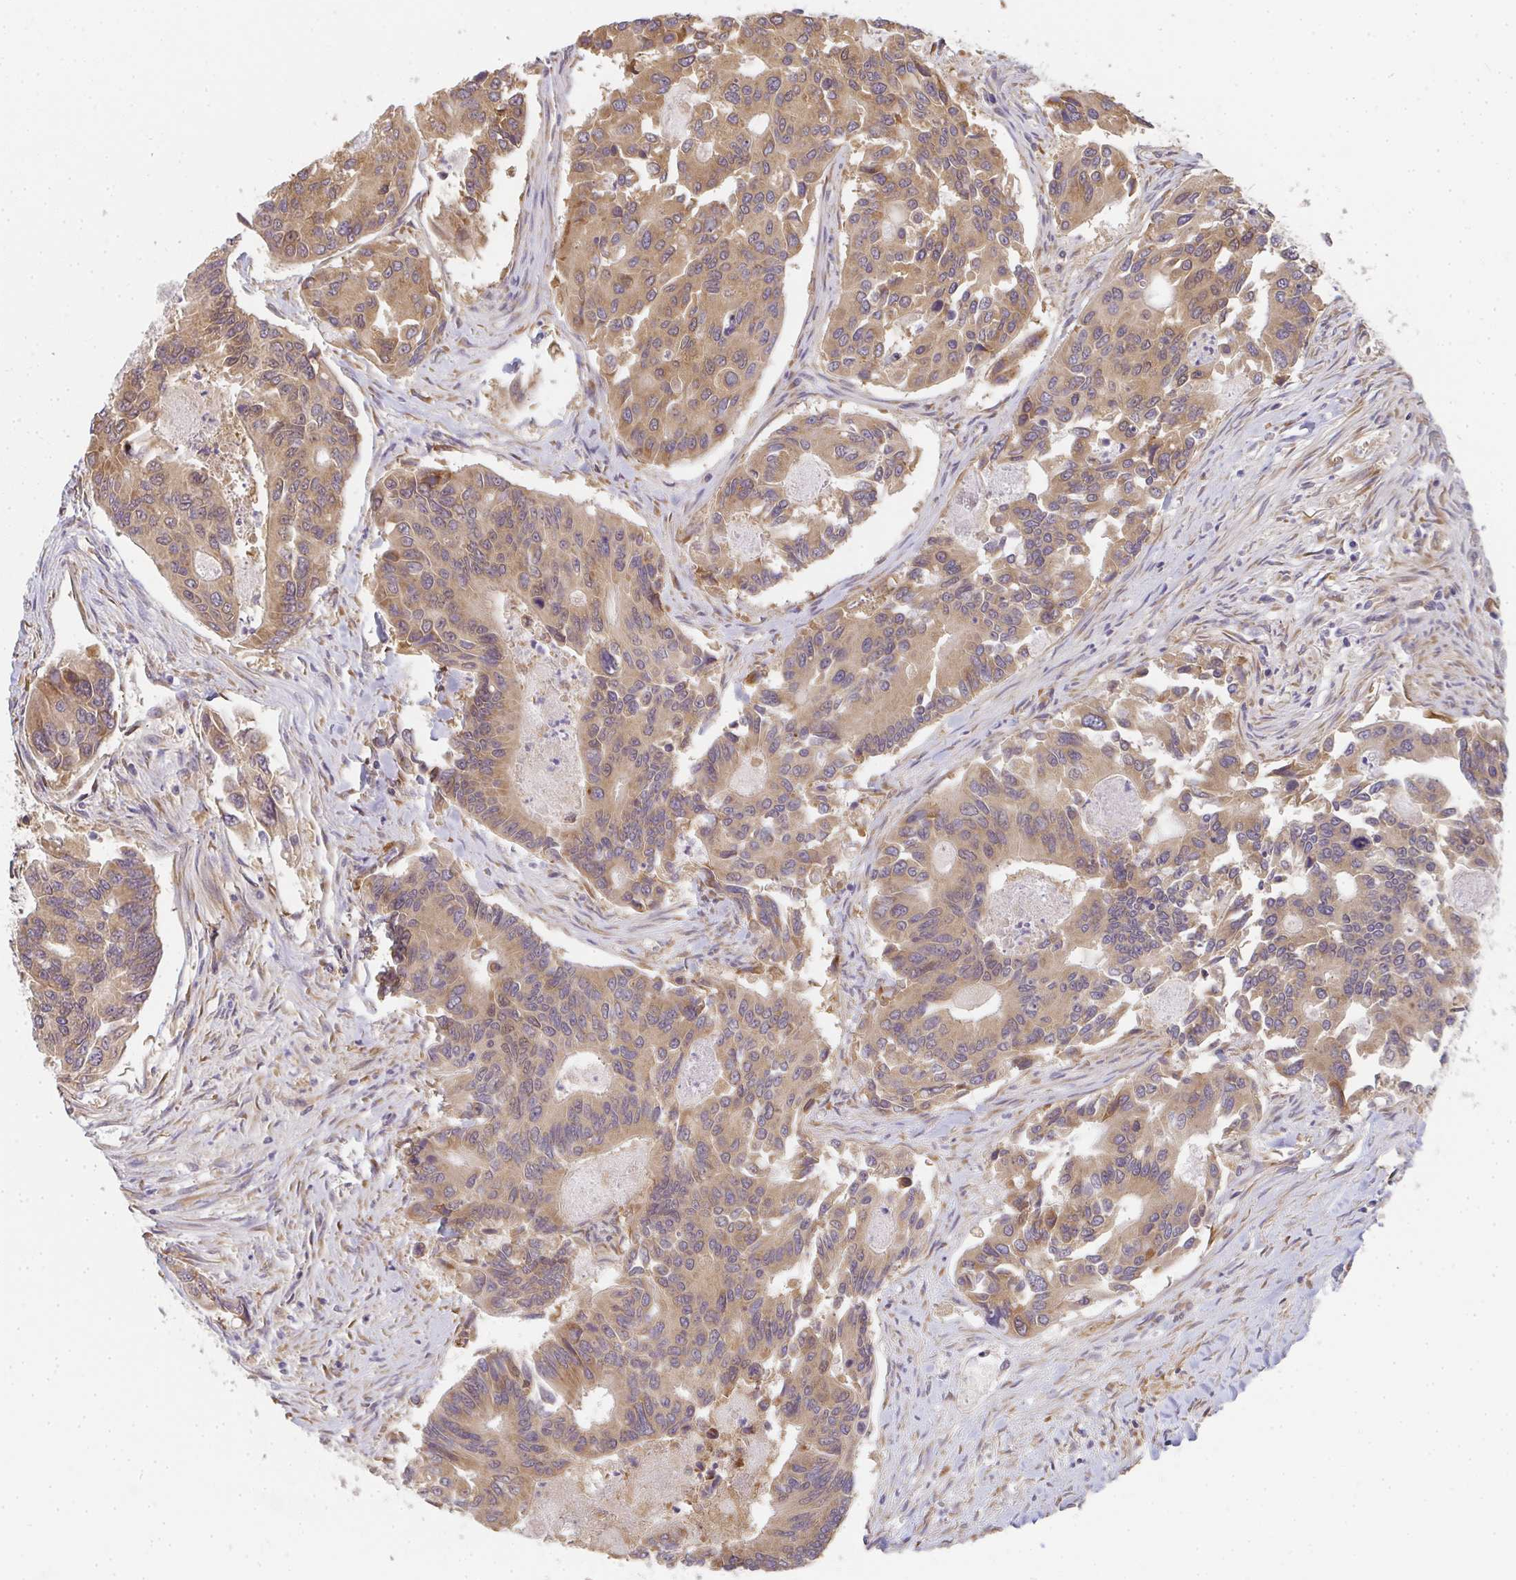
{"staining": {"intensity": "moderate", "quantity": ">75%", "location": "cytoplasmic/membranous"}, "tissue": "colorectal cancer", "cell_type": "Tumor cells", "image_type": "cancer", "snomed": [{"axis": "morphology", "description": "Adenocarcinoma, NOS"}, {"axis": "topography", "description": "Colon"}], "caption": "This image exhibits immunohistochemistry staining of human colorectal cancer, with medium moderate cytoplasmic/membranous positivity in approximately >75% of tumor cells.", "gene": "SLC35B3", "patient": {"sex": "female", "age": 67}}